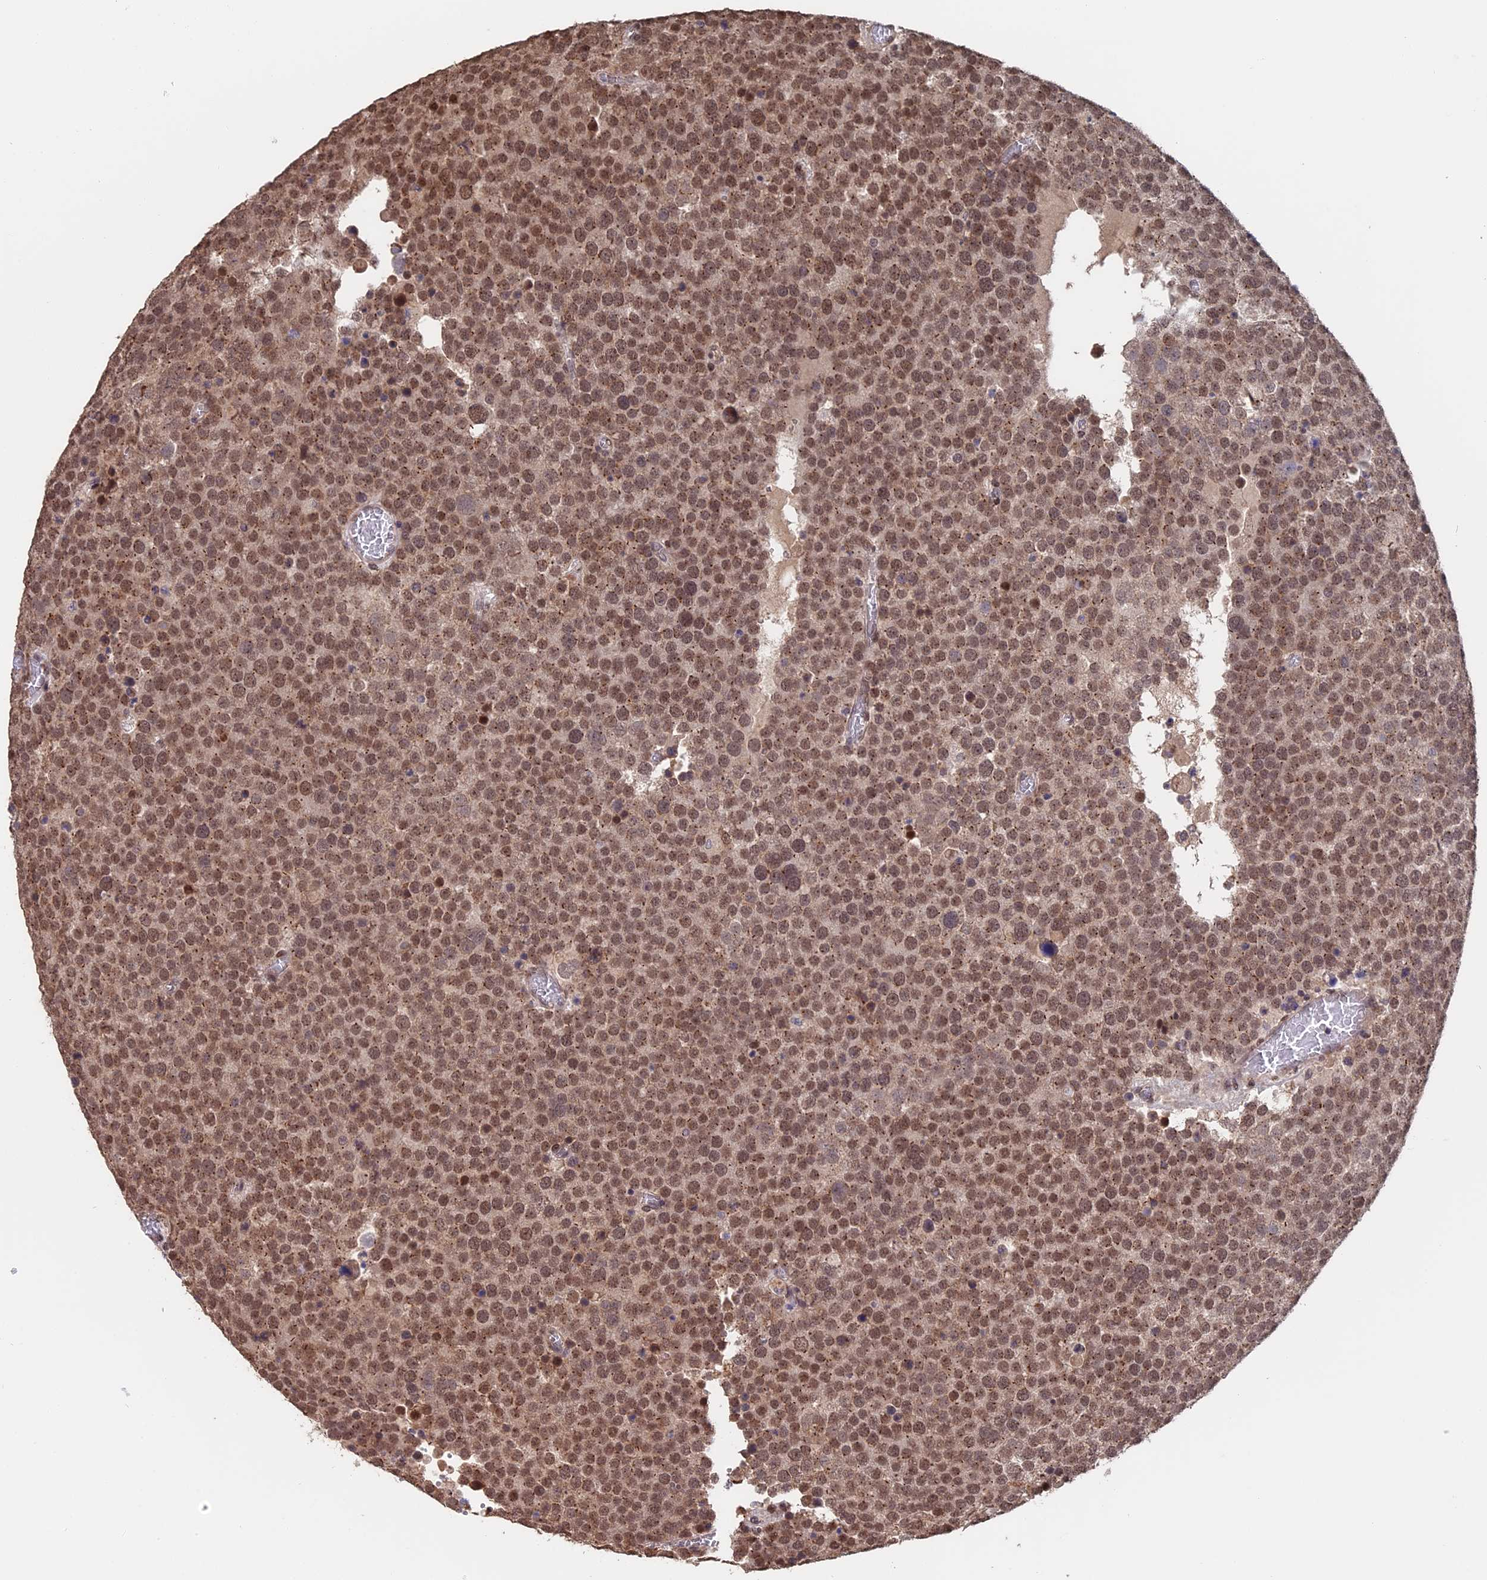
{"staining": {"intensity": "moderate", "quantity": ">75%", "location": "cytoplasmic/membranous,nuclear"}, "tissue": "testis cancer", "cell_type": "Tumor cells", "image_type": "cancer", "snomed": [{"axis": "morphology", "description": "Normal tissue, NOS"}, {"axis": "morphology", "description": "Seminoma, NOS"}, {"axis": "topography", "description": "Testis"}], "caption": "A brown stain shows moderate cytoplasmic/membranous and nuclear staining of a protein in human testis cancer tumor cells.", "gene": "PIGQ", "patient": {"sex": "male", "age": 71}}